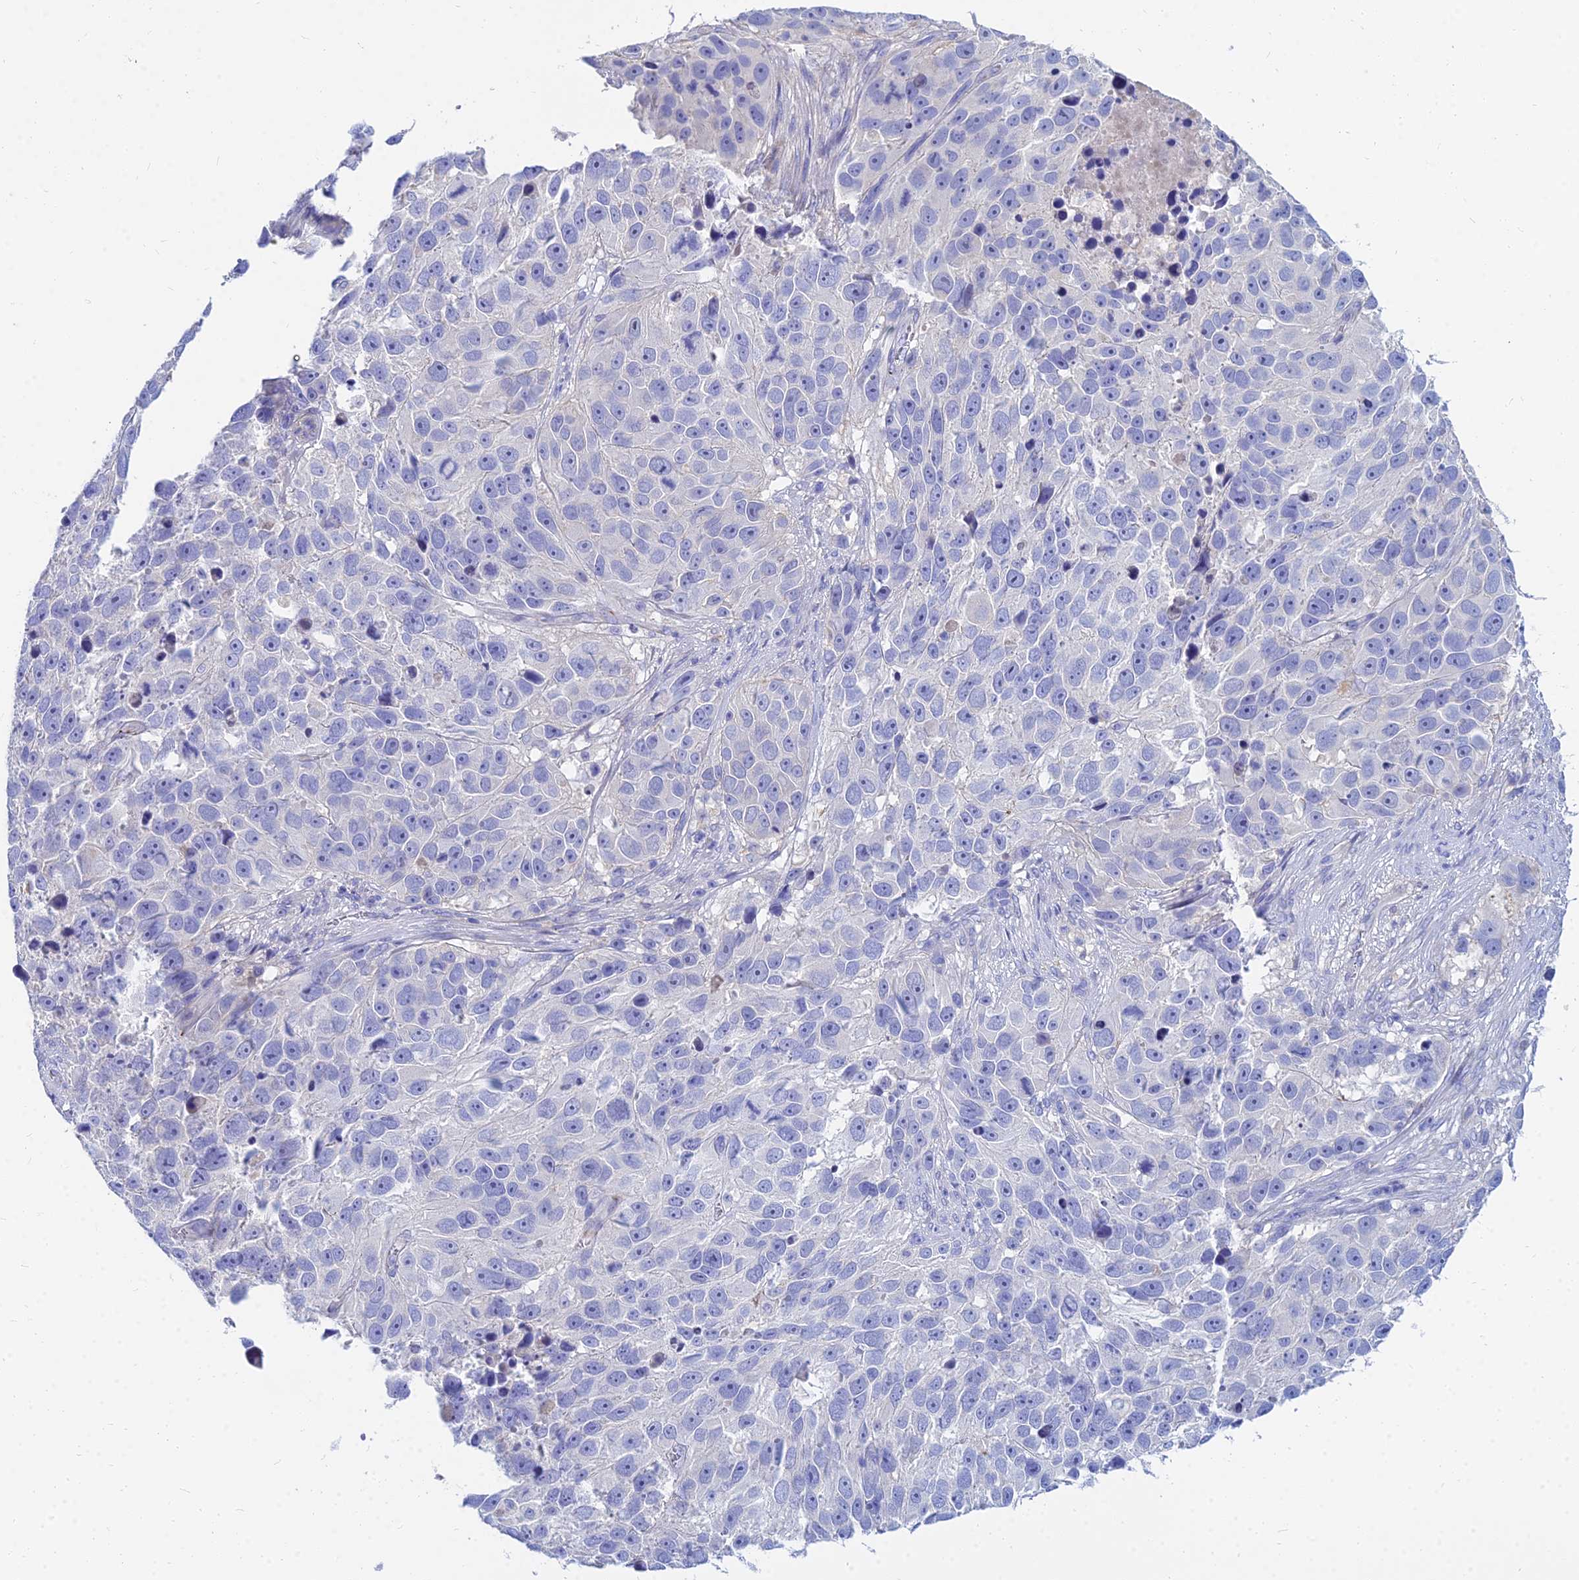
{"staining": {"intensity": "negative", "quantity": "none", "location": "none"}, "tissue": "melanoma", "cell_type": "Tumor cells", "image_type": "cancer", "snomed": [{"axis": "morphology", "description": "Malignant melanoma, NOS"}, {"axis": "topography", "description": "Skin"}], "caption": "Image shows no protein staining in tumor cells of melanoma tissue. The staining is performed using DAB (3,3'-diaminobenzidine) brown chromogen with nuclei counter-stained in using hematoxylin.", "gene": "ZNF552", "patient": {"sex": "male", "age": 84}}